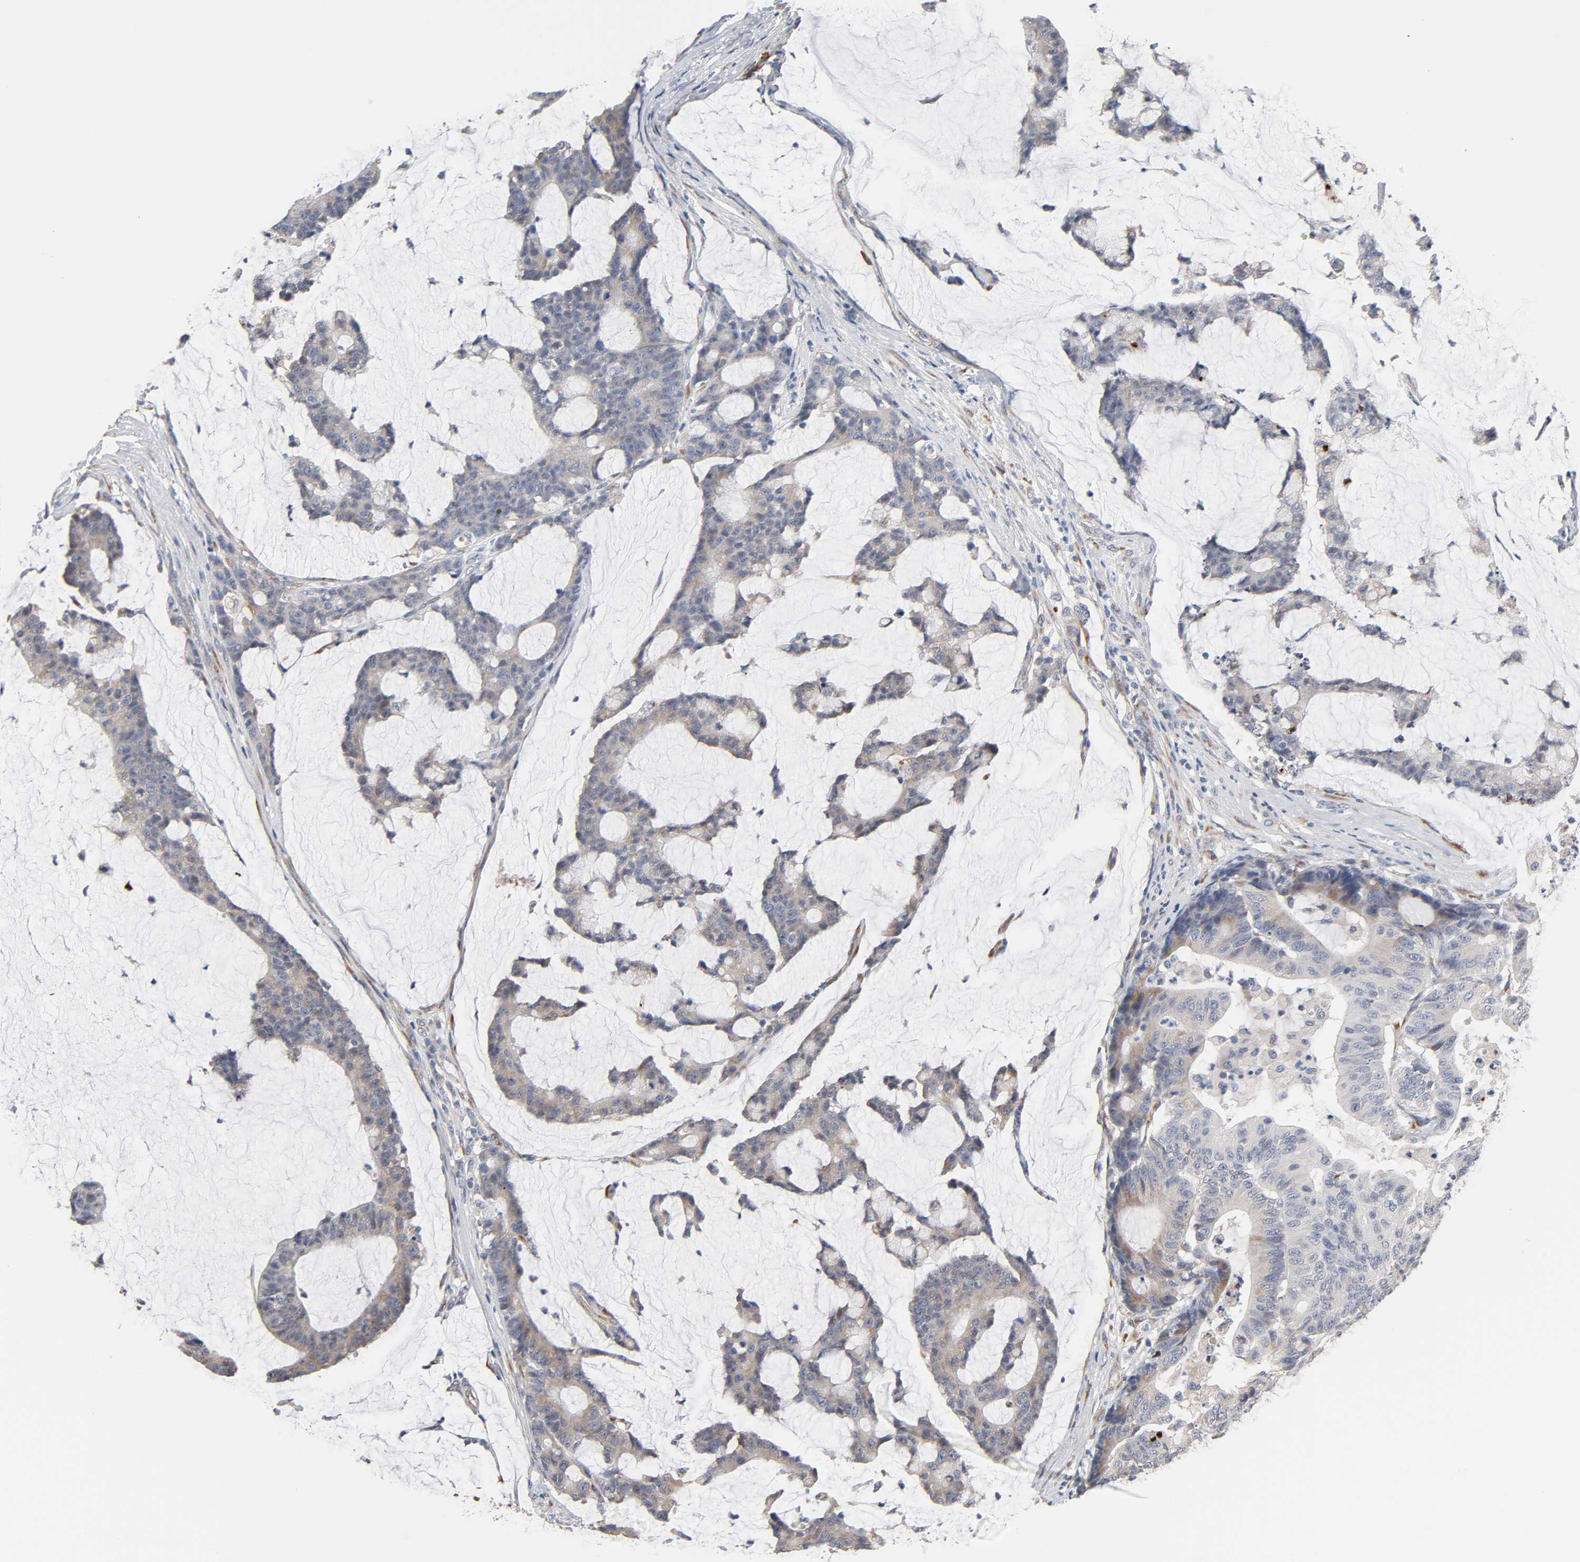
{"staining": {"intensity": "negative", "quantity": "none", "location": "none"}, "tissue": "colorectal cancer", "cell_type": "Tumor cells", "image_type": "cancer", "snomed": [{"axis": "morphology", "description": "Adenocarcinoma, NOS"}, {"axis": "topography", "description": "Colon"}], "caption": "The image displays no staining of tumor cells in colorectal adenocarcinoma.", "gene": "HDLBP", "patient": {"sex": "female", "age": 84}}